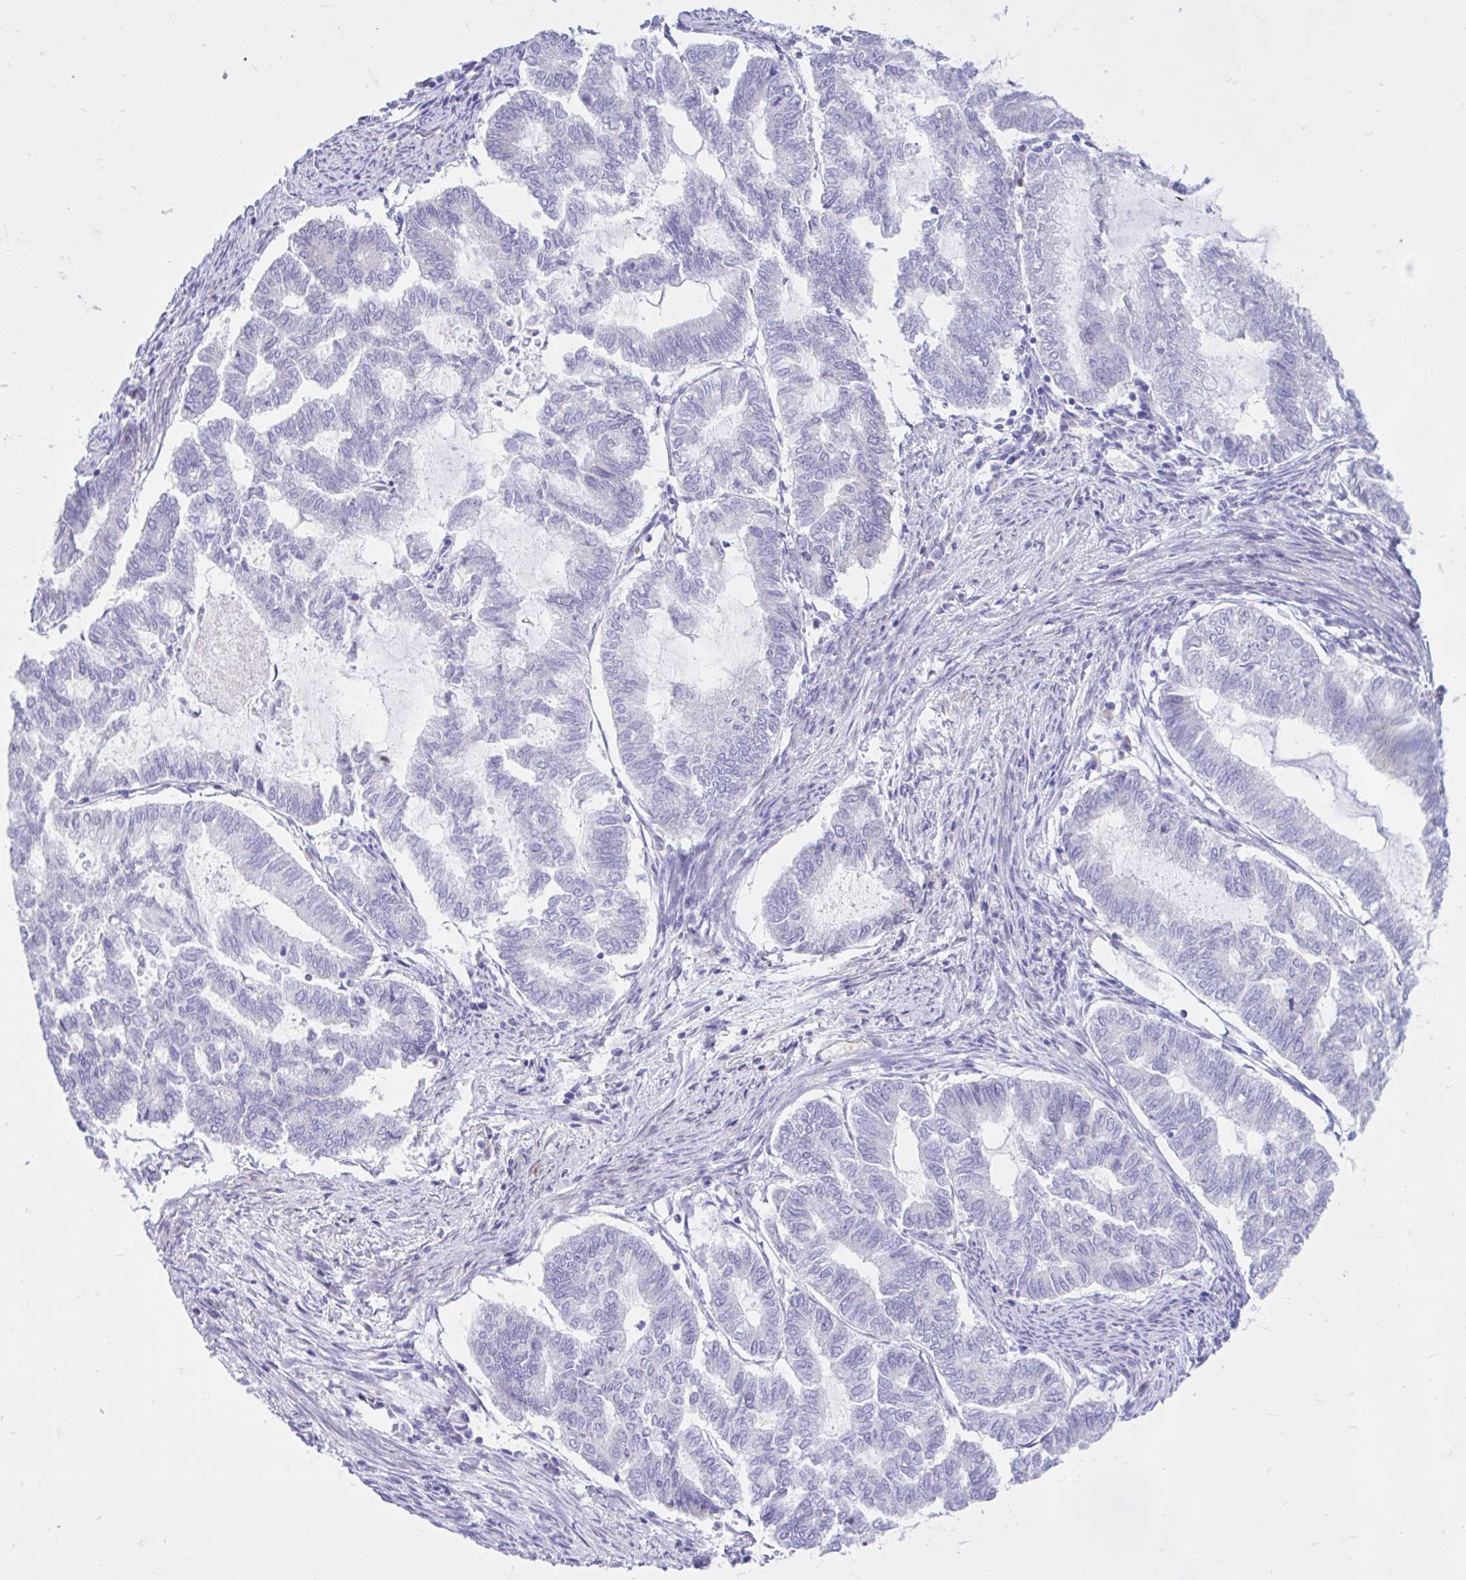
{"staining": {"intensity": "negative", "quantity": "none", "location": "none"}, "tissue": "endometrial cancer", "cell_type": "Tumor cells", "image_type": "cancer", "snomed": [{"axis": "morphology", "description": "Adenocarcinoma, NOS"}, {"axis": "topography", "description": "Endometrium"}], "caption": "Immunohistochemistry photomicrograph of neoplastic tissue: human endometrial adenocarcinoma stained with DAB (3,3'-diaminobenzidine) shows no significant protein positivity in tumor cells.", "gene": "EEF1A2", "patient": {"sex": "female", "age": 79}}